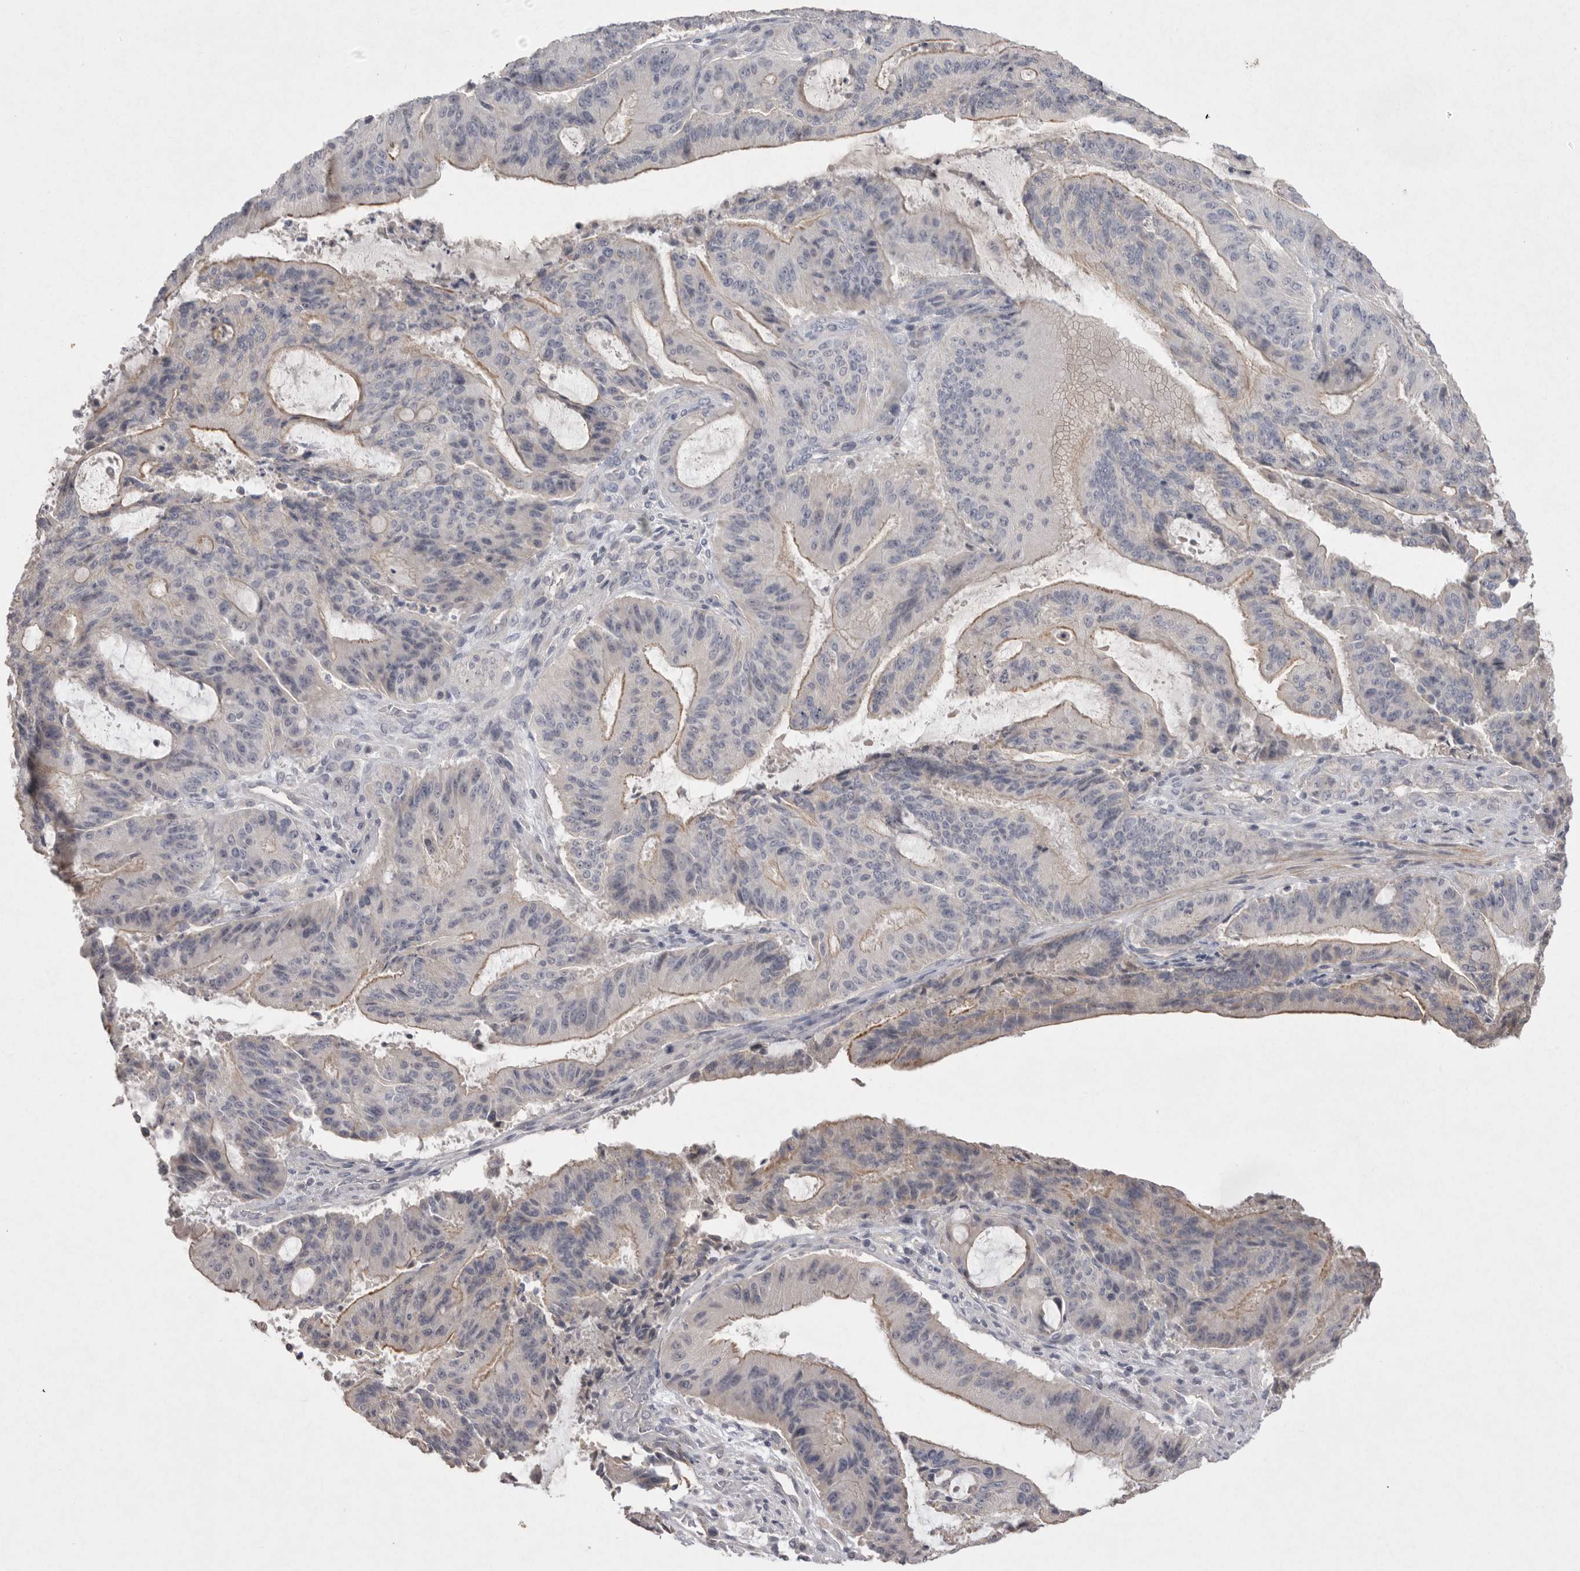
{"staining": {"intensity": "weak", "quantity": "<25%", "location": "cytoplasmic/membranous"}, "tissue": "liver cancer", "cell_type": "Tumor cells", "image_type": "cancer", "snomed": [{"axis": "morphology", "description": "Normal tissue, NOS"}, {"axis": "morphology", "description": "Cholangiocarcinoma"}, {"axis": "topography", "description": "Liver"}, {"axis": "topography", "description": "Peripheral nerve tissue"}], "caption": "Immunohistochemistry photomicrograph of liver cholangiocarcinoma stained for a protein (brown), which shows no positivity in tumor cells.", "gene": "VANGL2", "patient": {"sex": "female", "age": 73}}